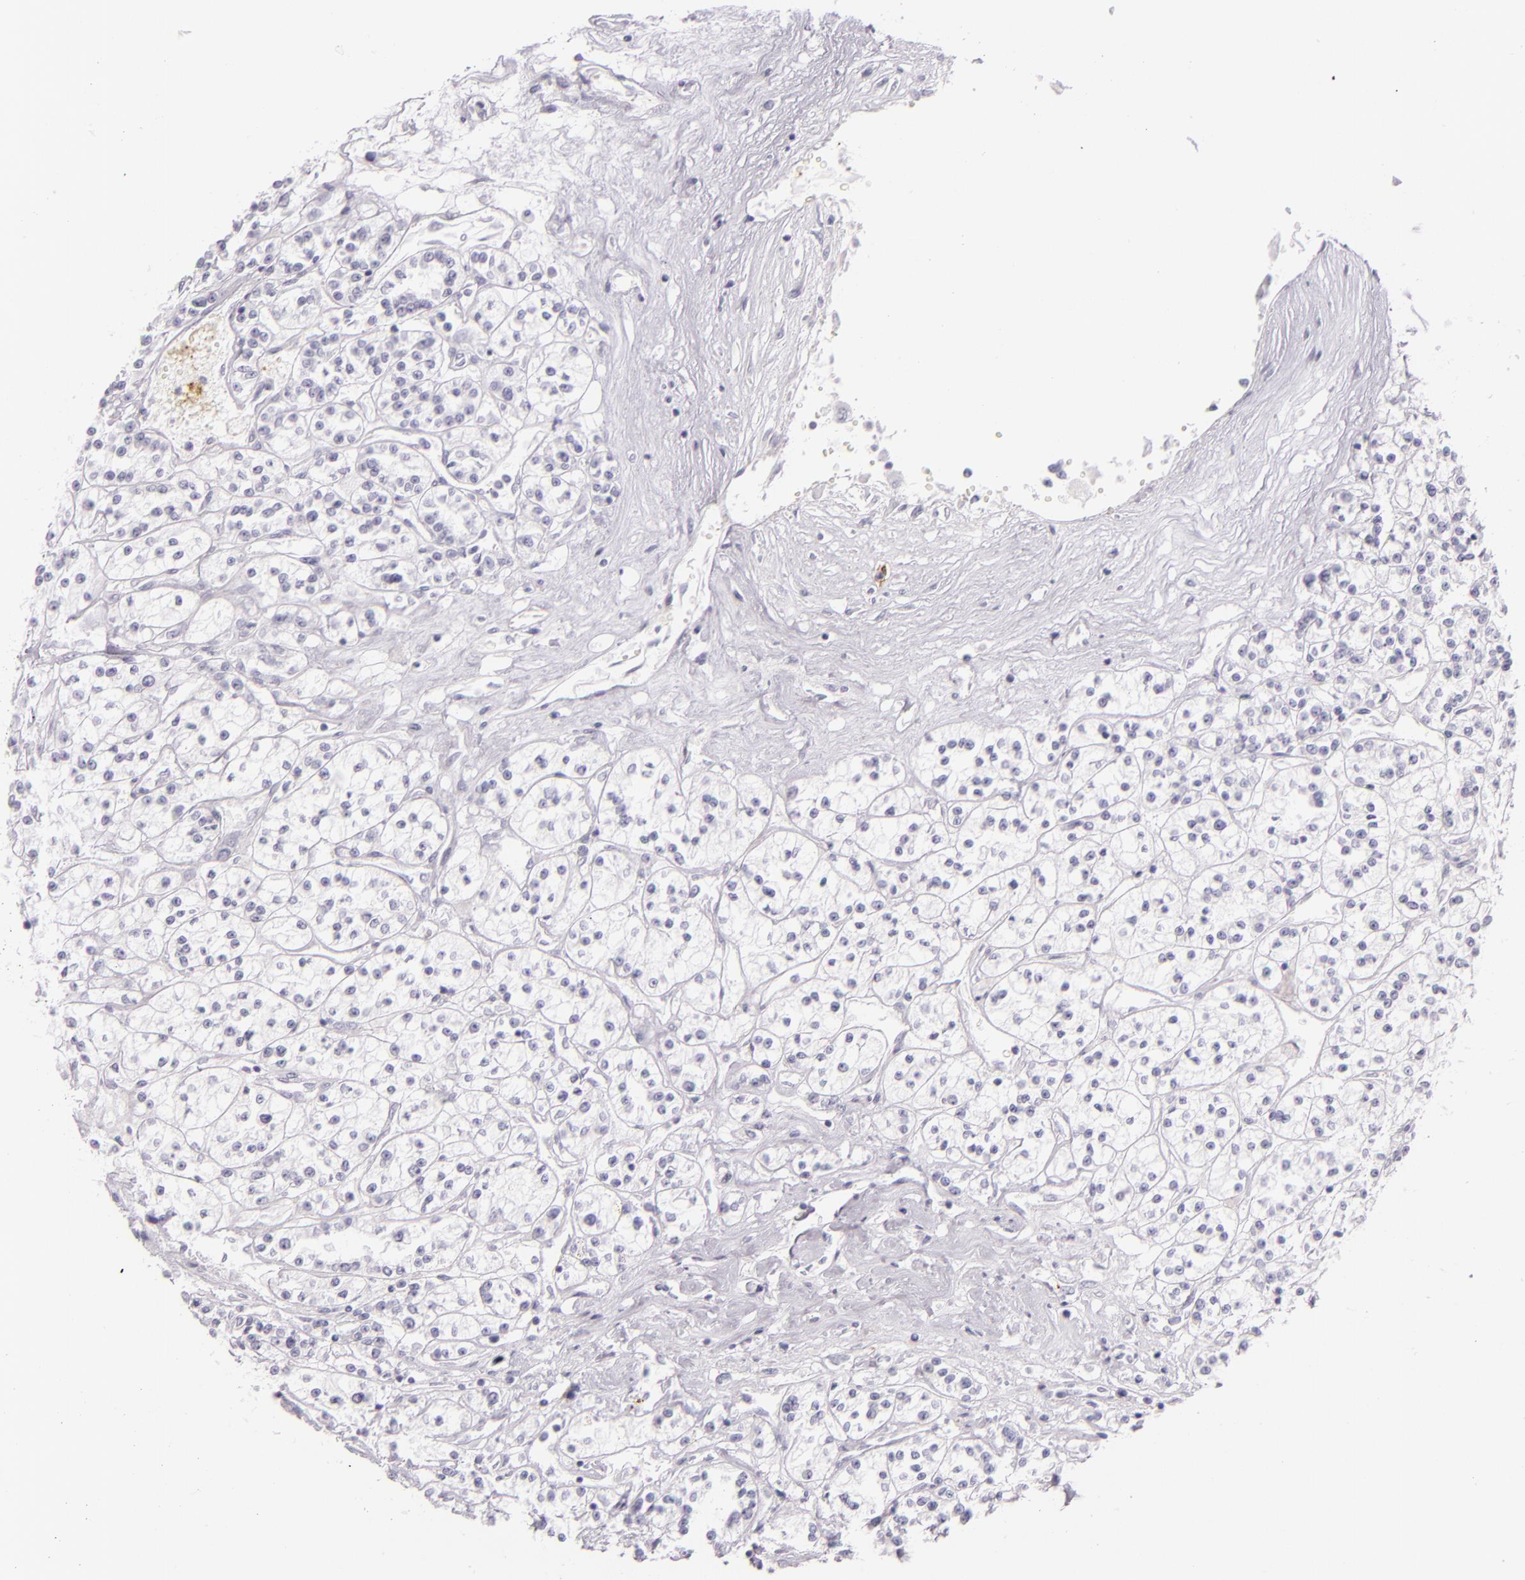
{"staining": {"intensity": "negative", "quantity": "none", "location": "none"}, "tissue": "renal cancer", "cell_type": "Tumor cells", "image_type": "cancer", "snomed": [{"axis": "morphology", "description": "Adenocarcinoma, NOS"}, {"axis": "topography", "description": "Kidney"}], "caption": "Immunohistochemical staining of renal cancer demonstrates no significant positivity in tumor cells.", "gene": "SELP", "patient": {"sex": "female", "age": 76}}